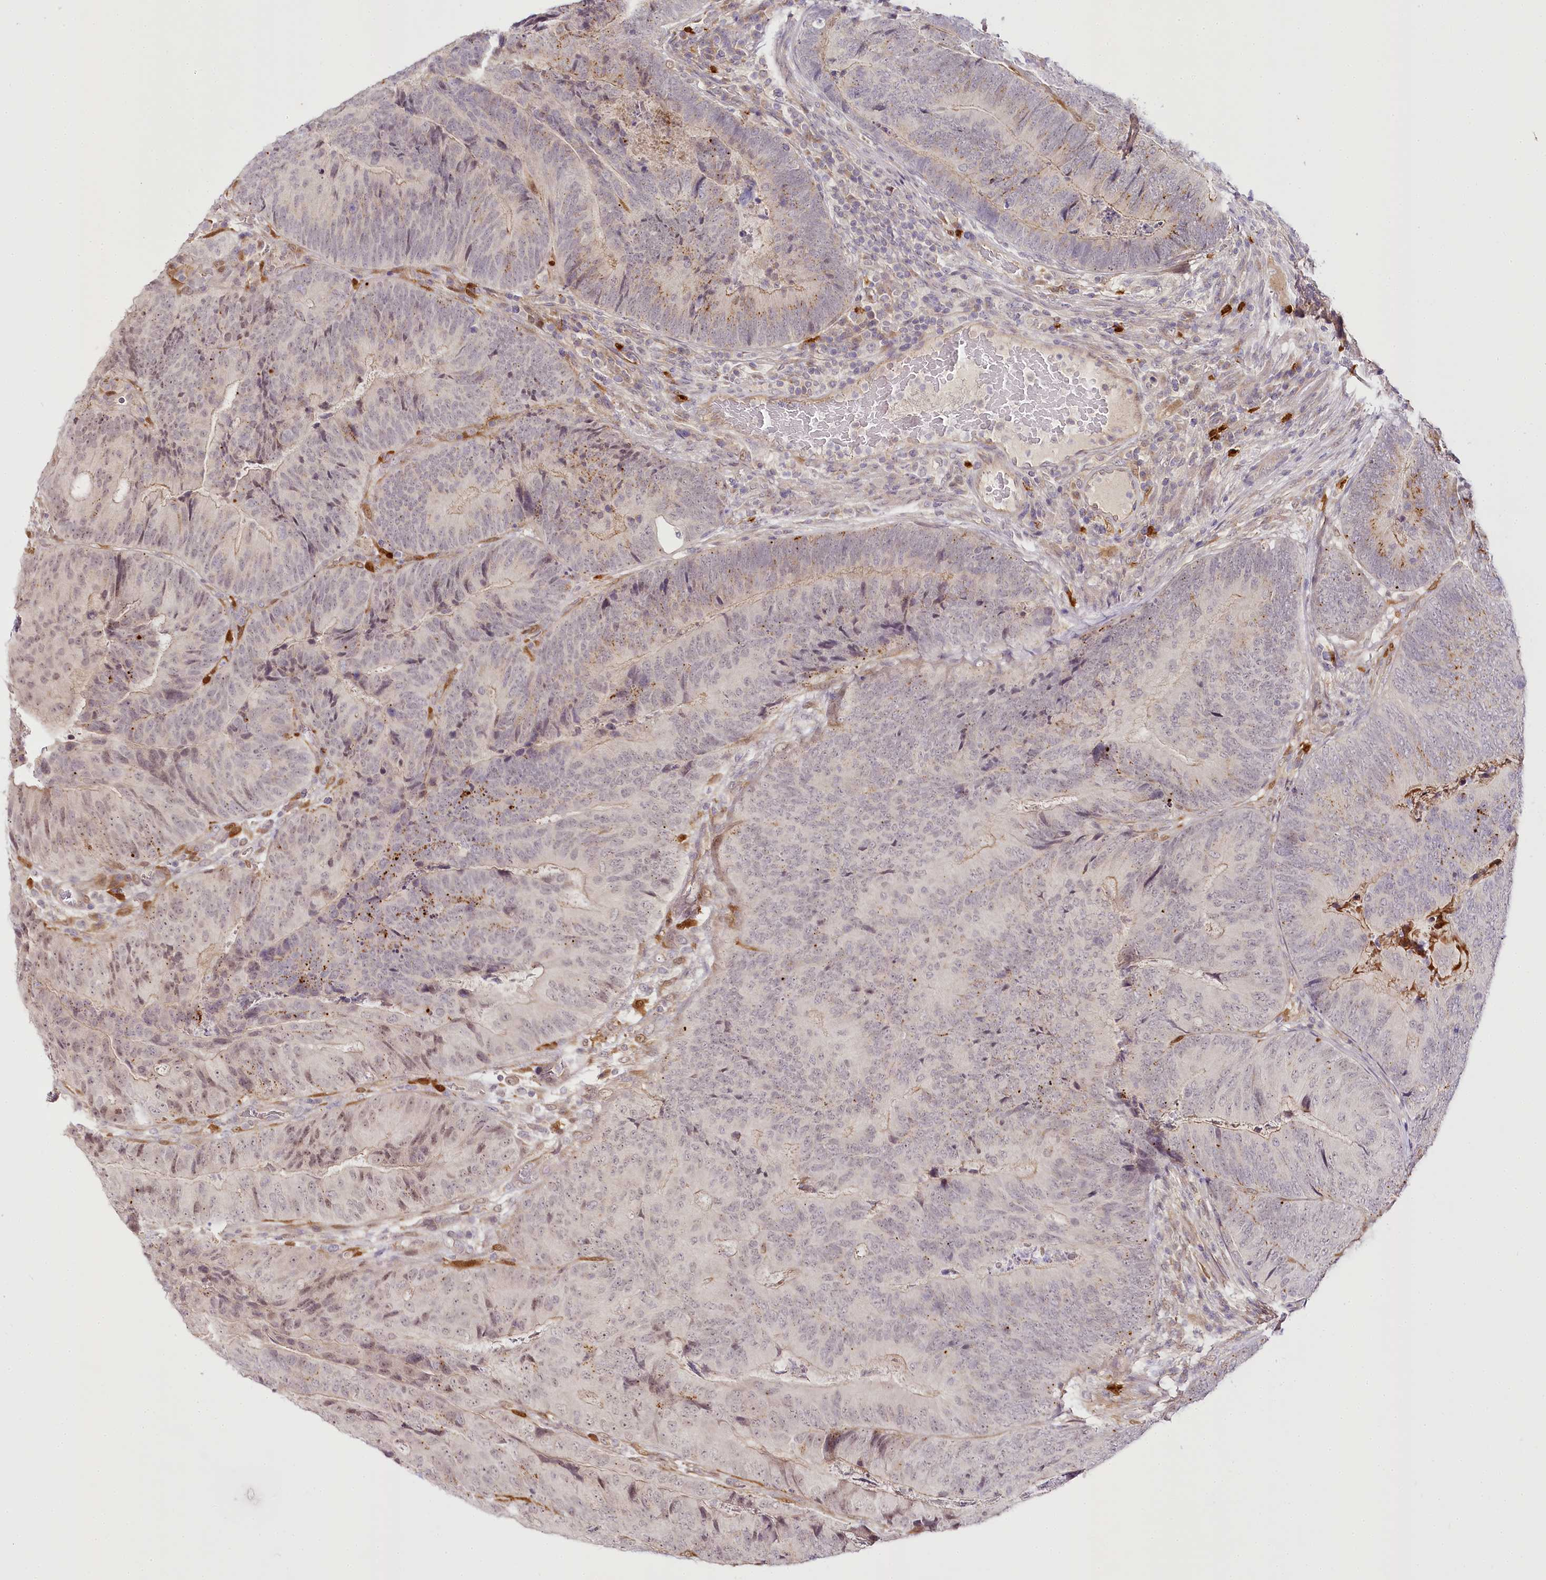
{"staining": {"intensity": "weak", "quantity": "25%-75%", "location": "cytoplasmic/membranous,nuclear"}, "tissue": "colorectal cancer", "cell_type": "Tumor cells", "image_type": "cancer", "snomed": [{"axis": "morphology", "description": "Adenocarcinoma, NOS"}, {"axis": "topography", "description": "Colon"}], "caption": "Colorectal adenocarcinoma stained with a brown dye displays weak cytoplasmic/membranous and nuclear positive positivity in approximately 25%-75% of tumor cells.", "gene": "VWA5A", "patient": {"sex": "female", "age": 67}}